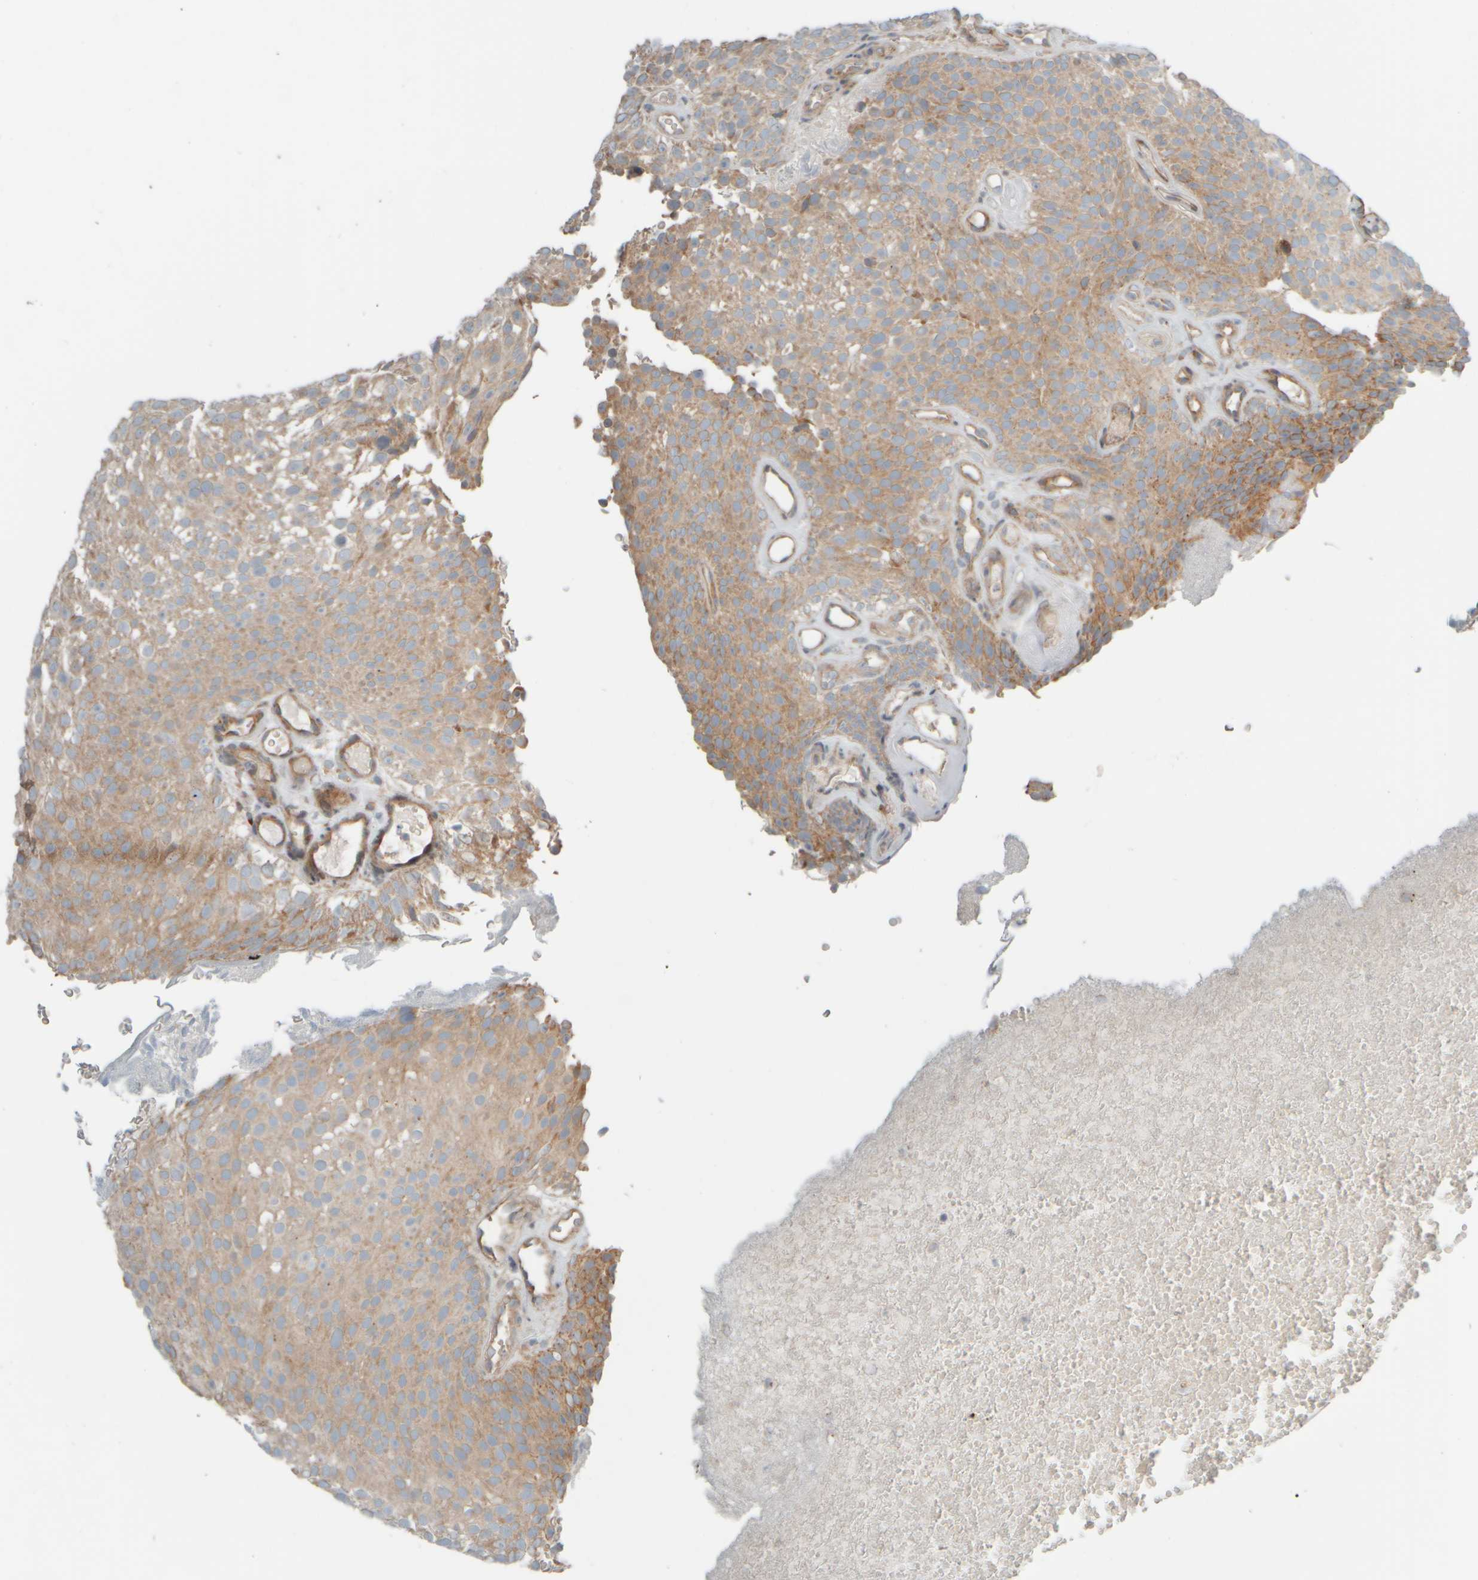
{"staining": {"intensity": "weak", "quantity": ">75%", "location": "cytoplasmic/membranous"}, "tissue": "urothelial cancer", "cell_type": "Tumor cells", "image_type": "cancer", "snomed": [{"axis": "morphology", "description": "Urothelial carcinoma, Low grade"}, {"axis": "topography", "description": "Urinary bladder"}], "caption": "The image reveals immunohistochemical staining of urothelial carcinoma (low-grade). There is weak cytoplasmic/membranous expression is appreciated in about >75% of tumor cells.", "gene": "HGS", "patient": {"sex": "male", "age": 78}}